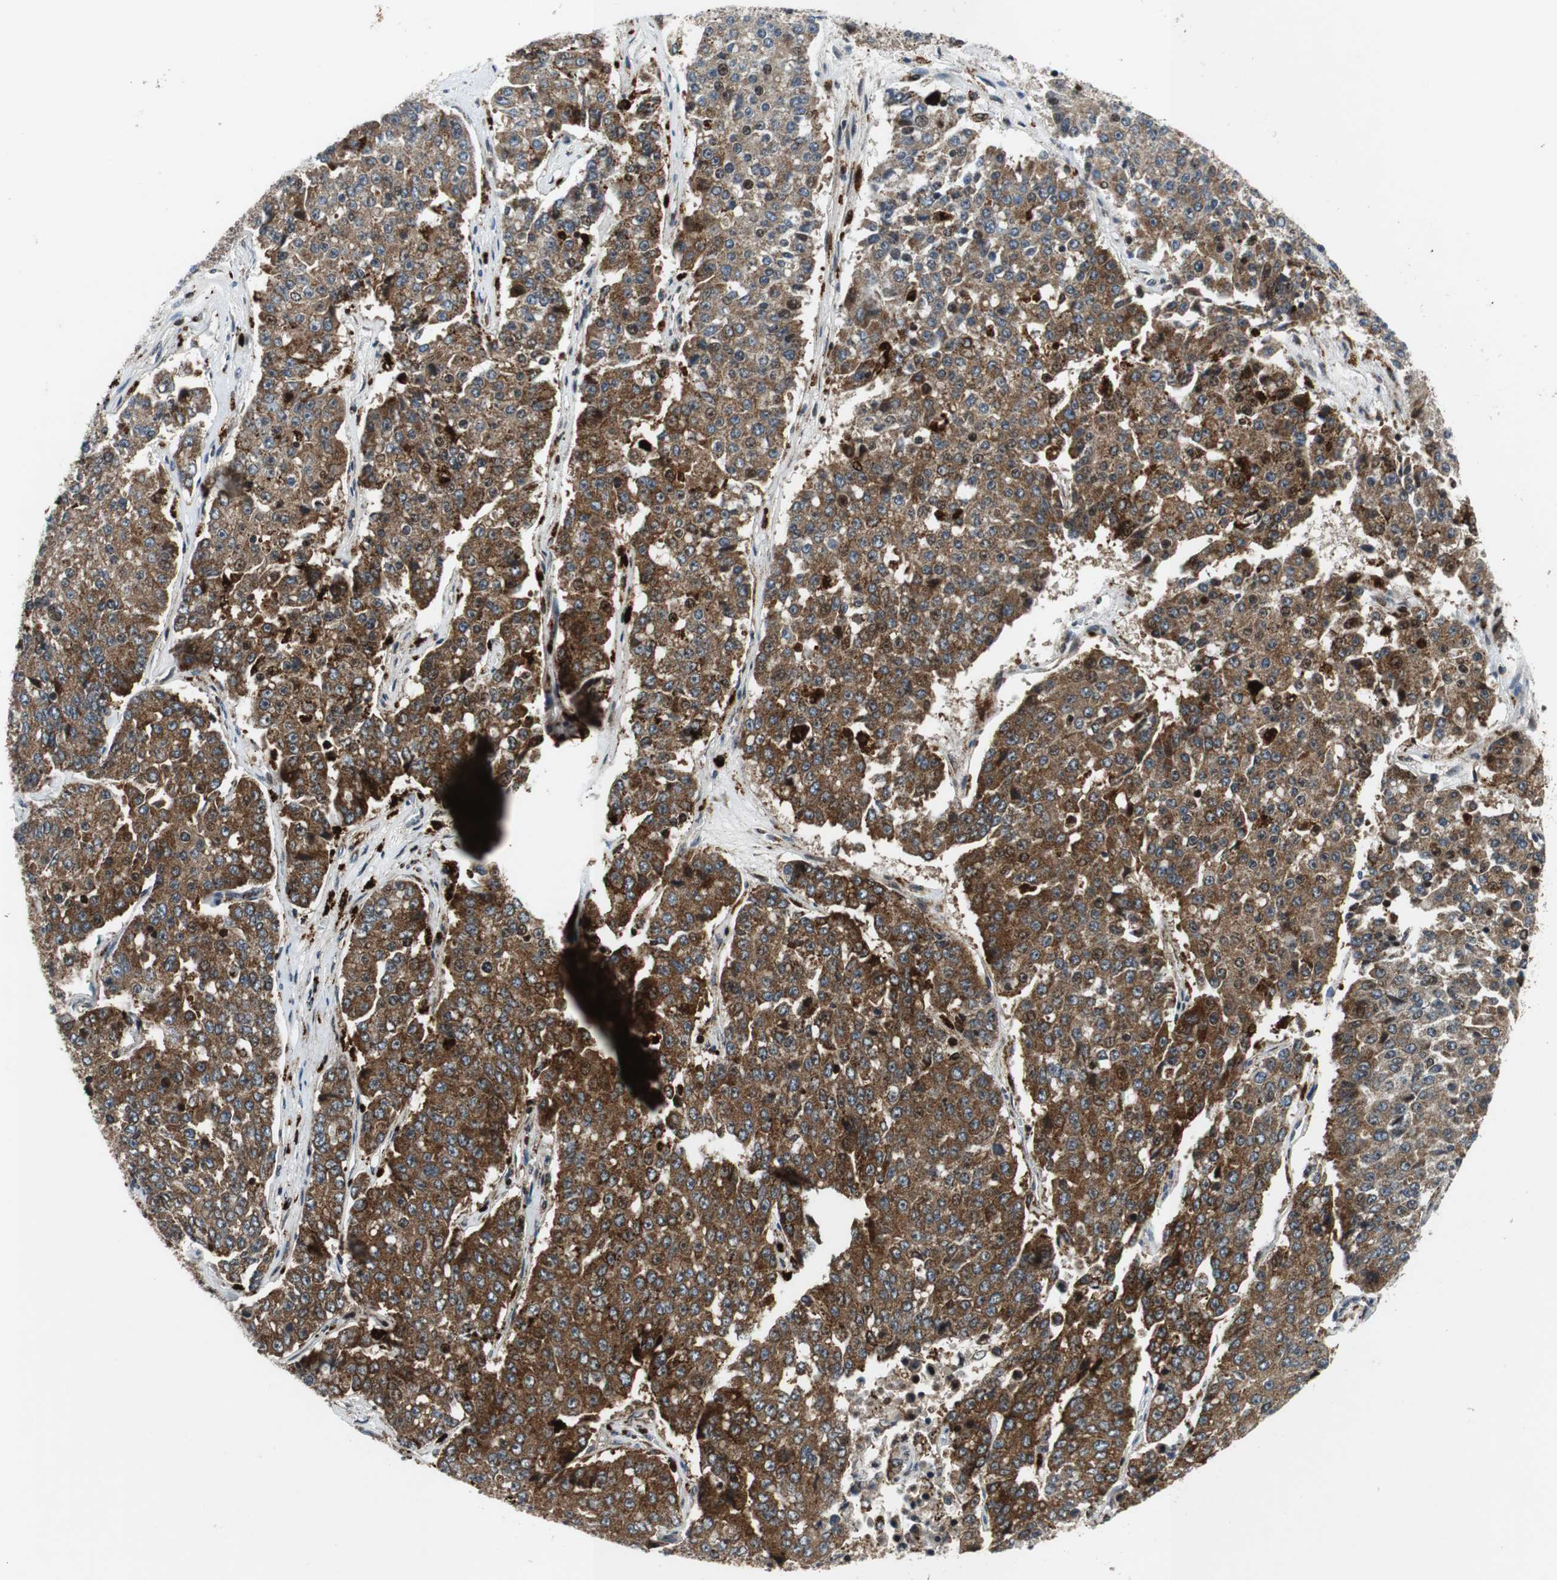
{"staining": {"intensity": "strong", "quantity": ">75%", "location": "cytoplasmic/membranous"}, "tissue": "pancreatic cancer", "cell_type": "Tumor cells", "image_type": "cancer", "snomed": [{"axis": "morphology", "description": "Adenocarcinoma, NOS"}, {"axis": "topography", "description": "Pancreas"}], "caption": "Immunohistochemical staining of pancreatic cancer (adenocarcinoma) shows strong cytoplasmic/membranous protein positivity in approximately >75% of tumor cells. The protein of interest is stained brown, and the nuclei are stained in blue (DAB (3,3'-diaminobenzidine) IHC with brightfield microscopy, high magnification).", "gene": "TUBA4A", "patient": {"sex": "male", "age": 50}}